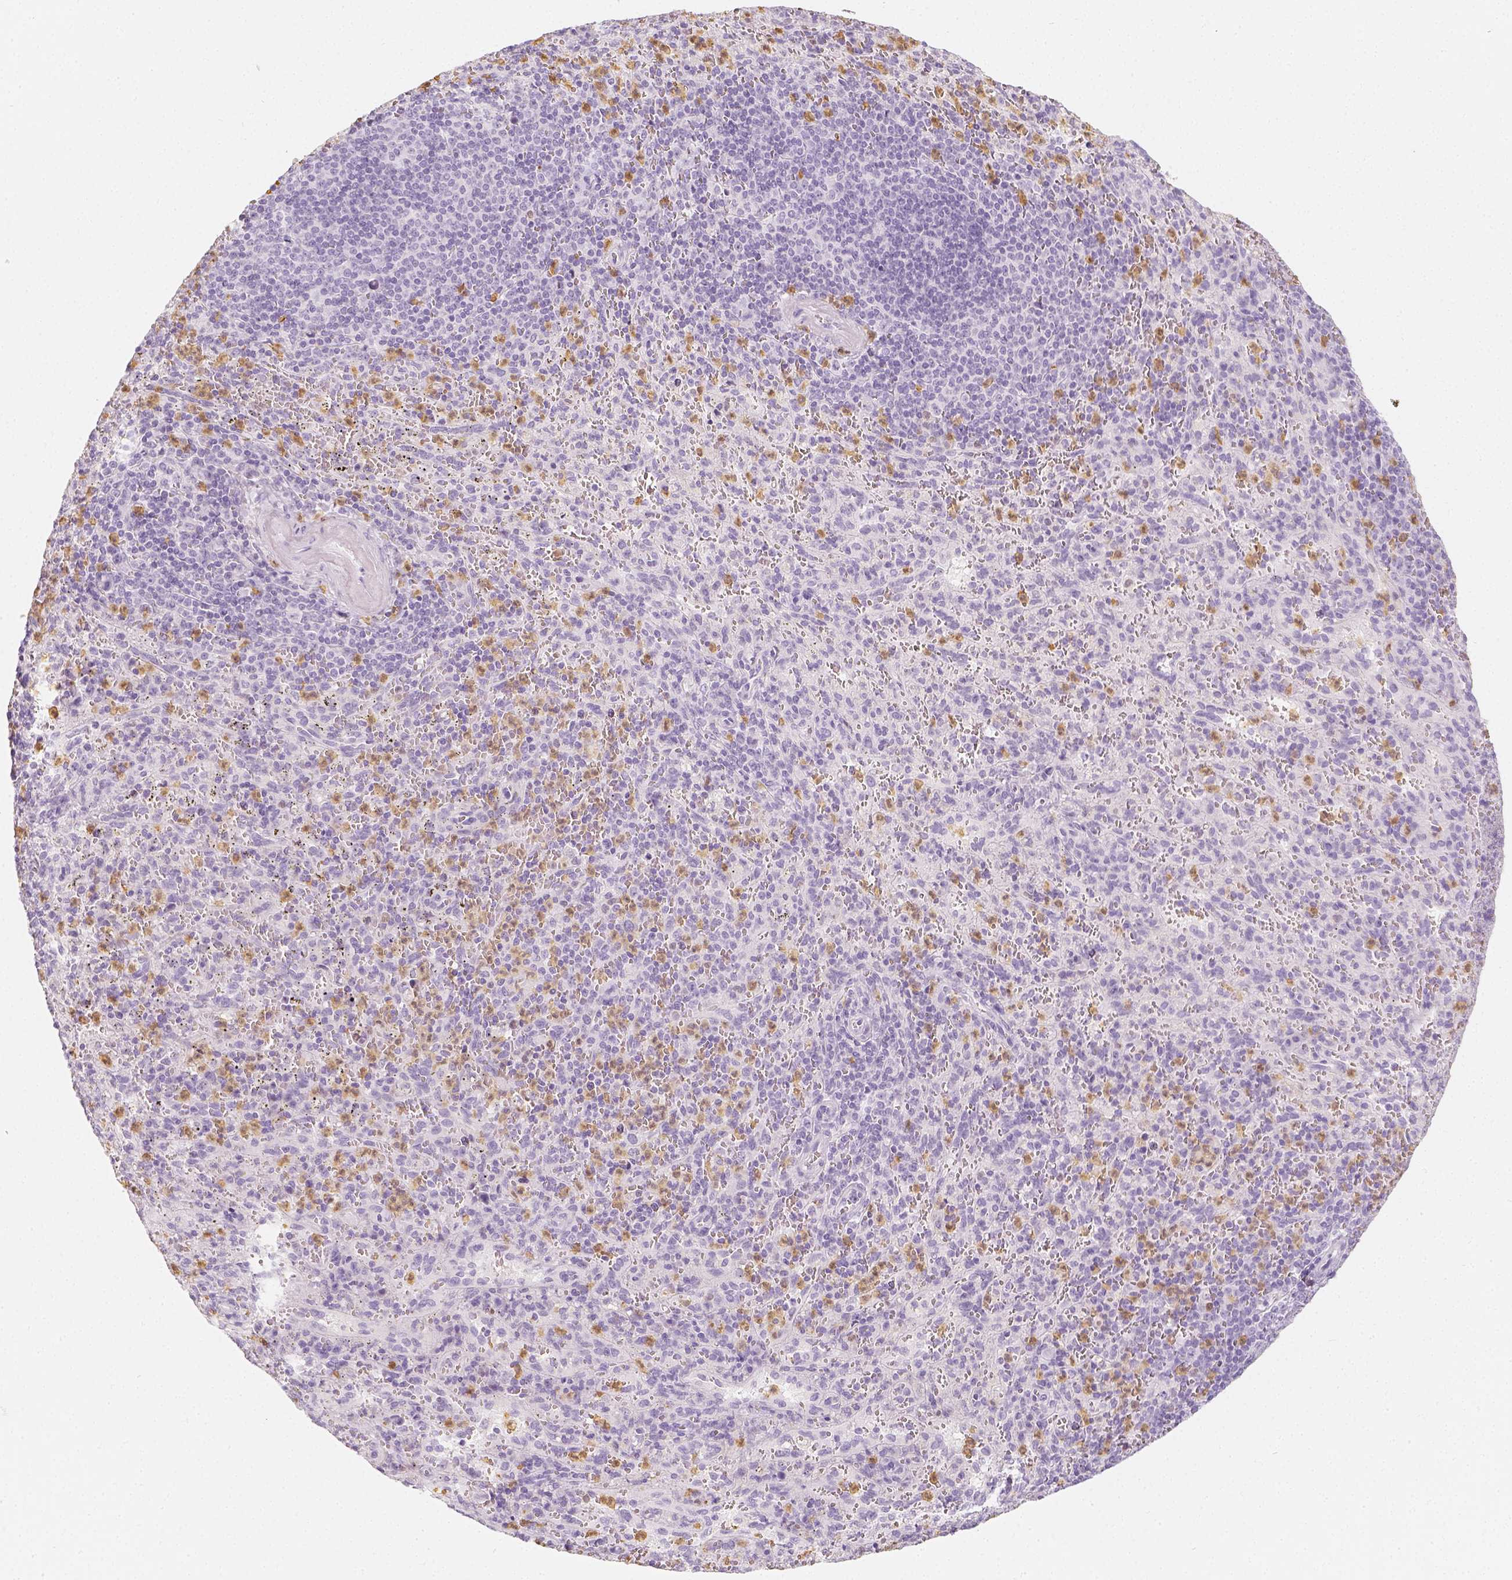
{"staining": {"intensity": "moderate", "quantity": "<25%", "location": "cytoplasmic/membranous"}, "tissue": "spleen", "cell_type": "Cells in red pulp", "image_type": "normal", "snomed": [{"axis": "morphology", "description": "Normal tissue, NOS"}, {"axis": "topography", "description": "Spleen"}], "caption": "Spleen stained with DAB IHC reveals low levels of moderate cytoplasmic/membranous staining in approximately <25% of cells in red pulp. (DAB IHC, brown staining for protein, blue staining for nuclei).", "gene": "NECAB2", "patient": {"sex": "male", "age": 57}}